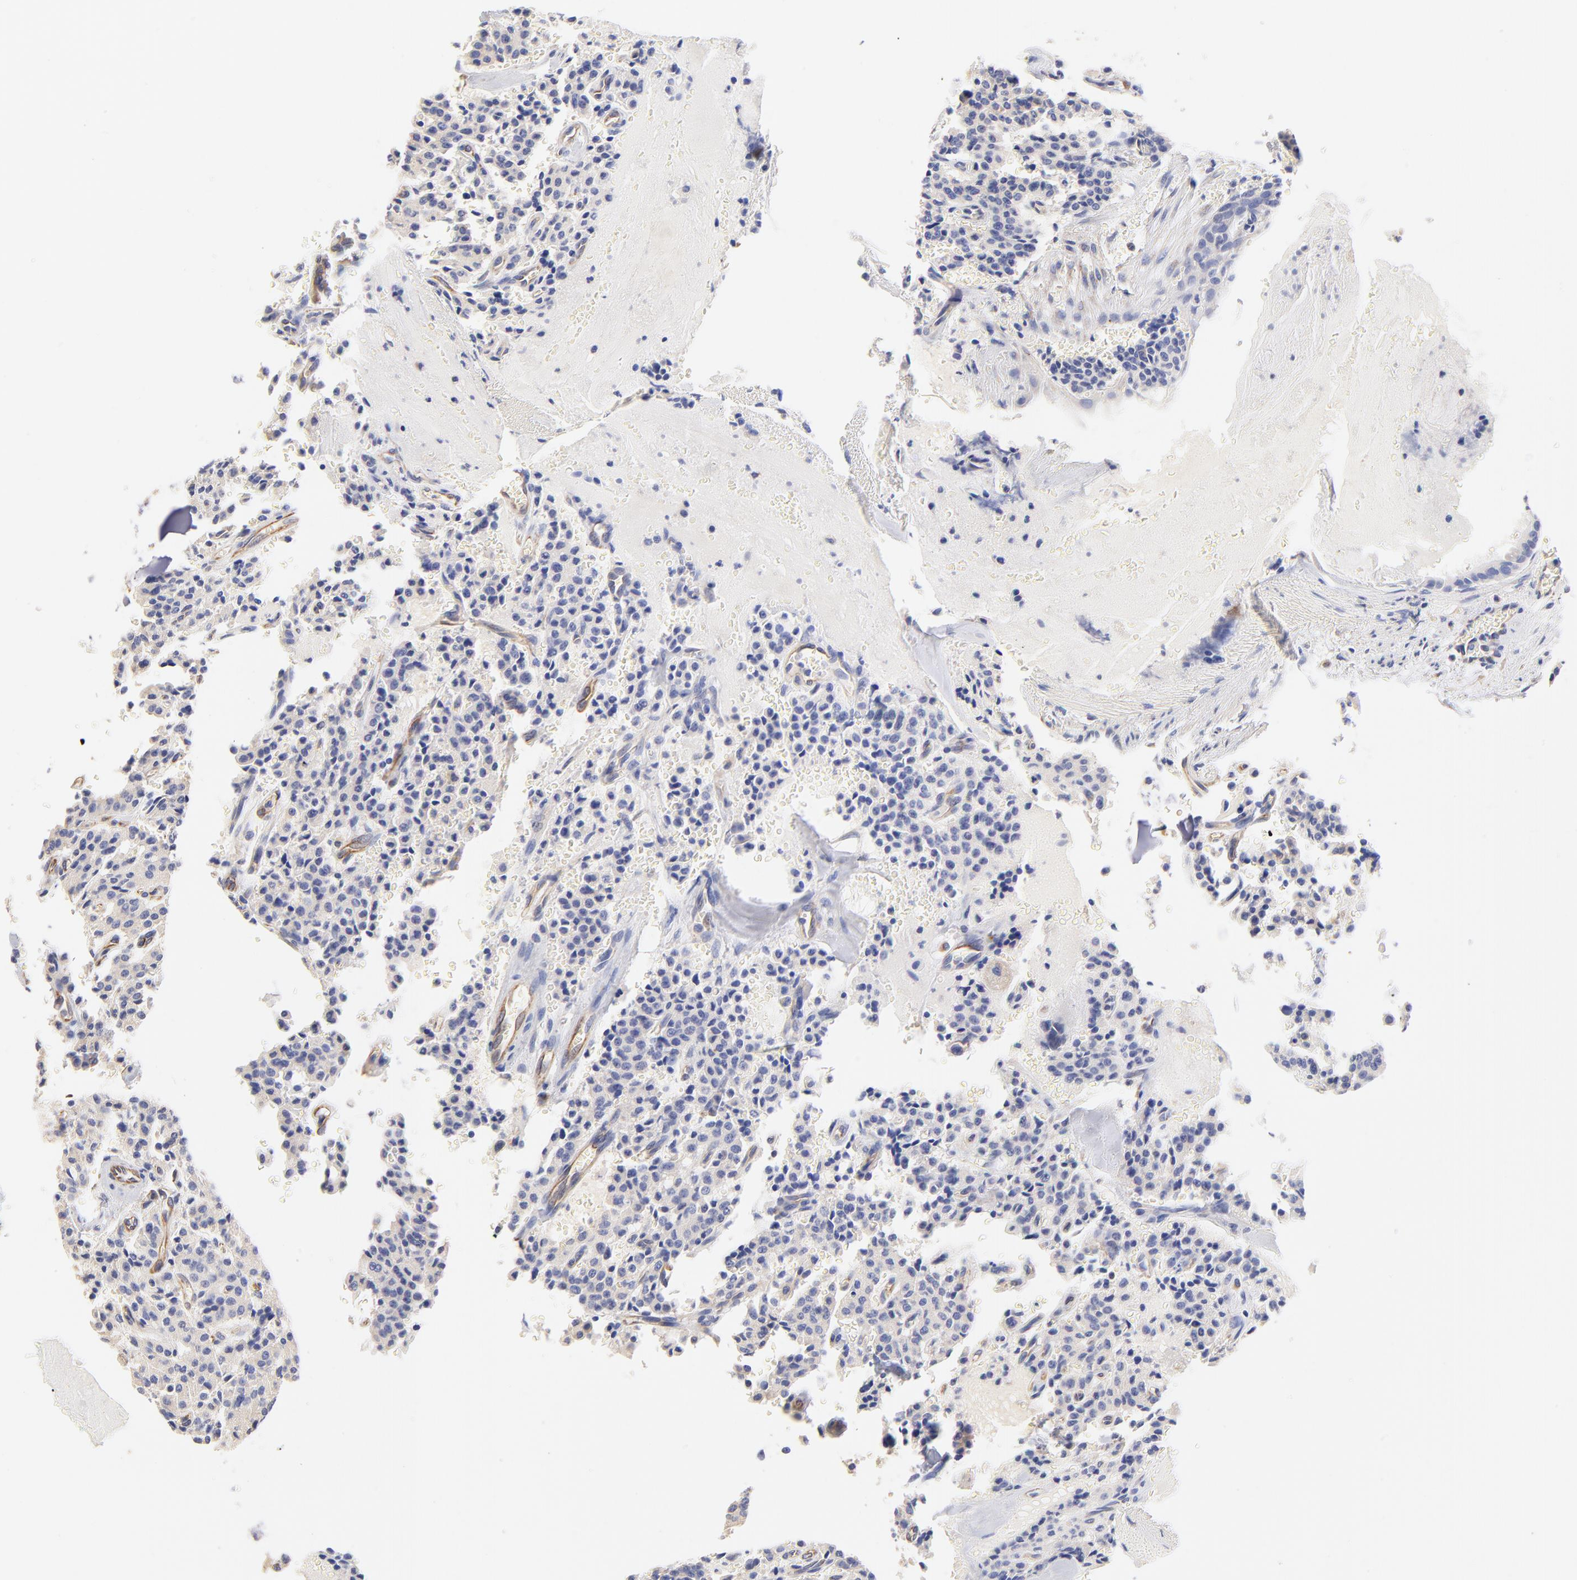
{"staining": {"intensity": "negative", "quantity": "none", "location": "none"}, "tissue": "carcinoid", "cell_type": "Tumor cells", "image_type": "cancer", "snomed": [{"axis": "morphology", "description": "Carcinoid, malignant, NOS"}, {"axis": "topography", "description": "Bronchus"}], "caption": "Immunohistochemical staining of carcinoid exhibits no significant positivity in tumor cells.", "gene": "HS3ST1", "patient": {"sex": "male", "age": 55}}